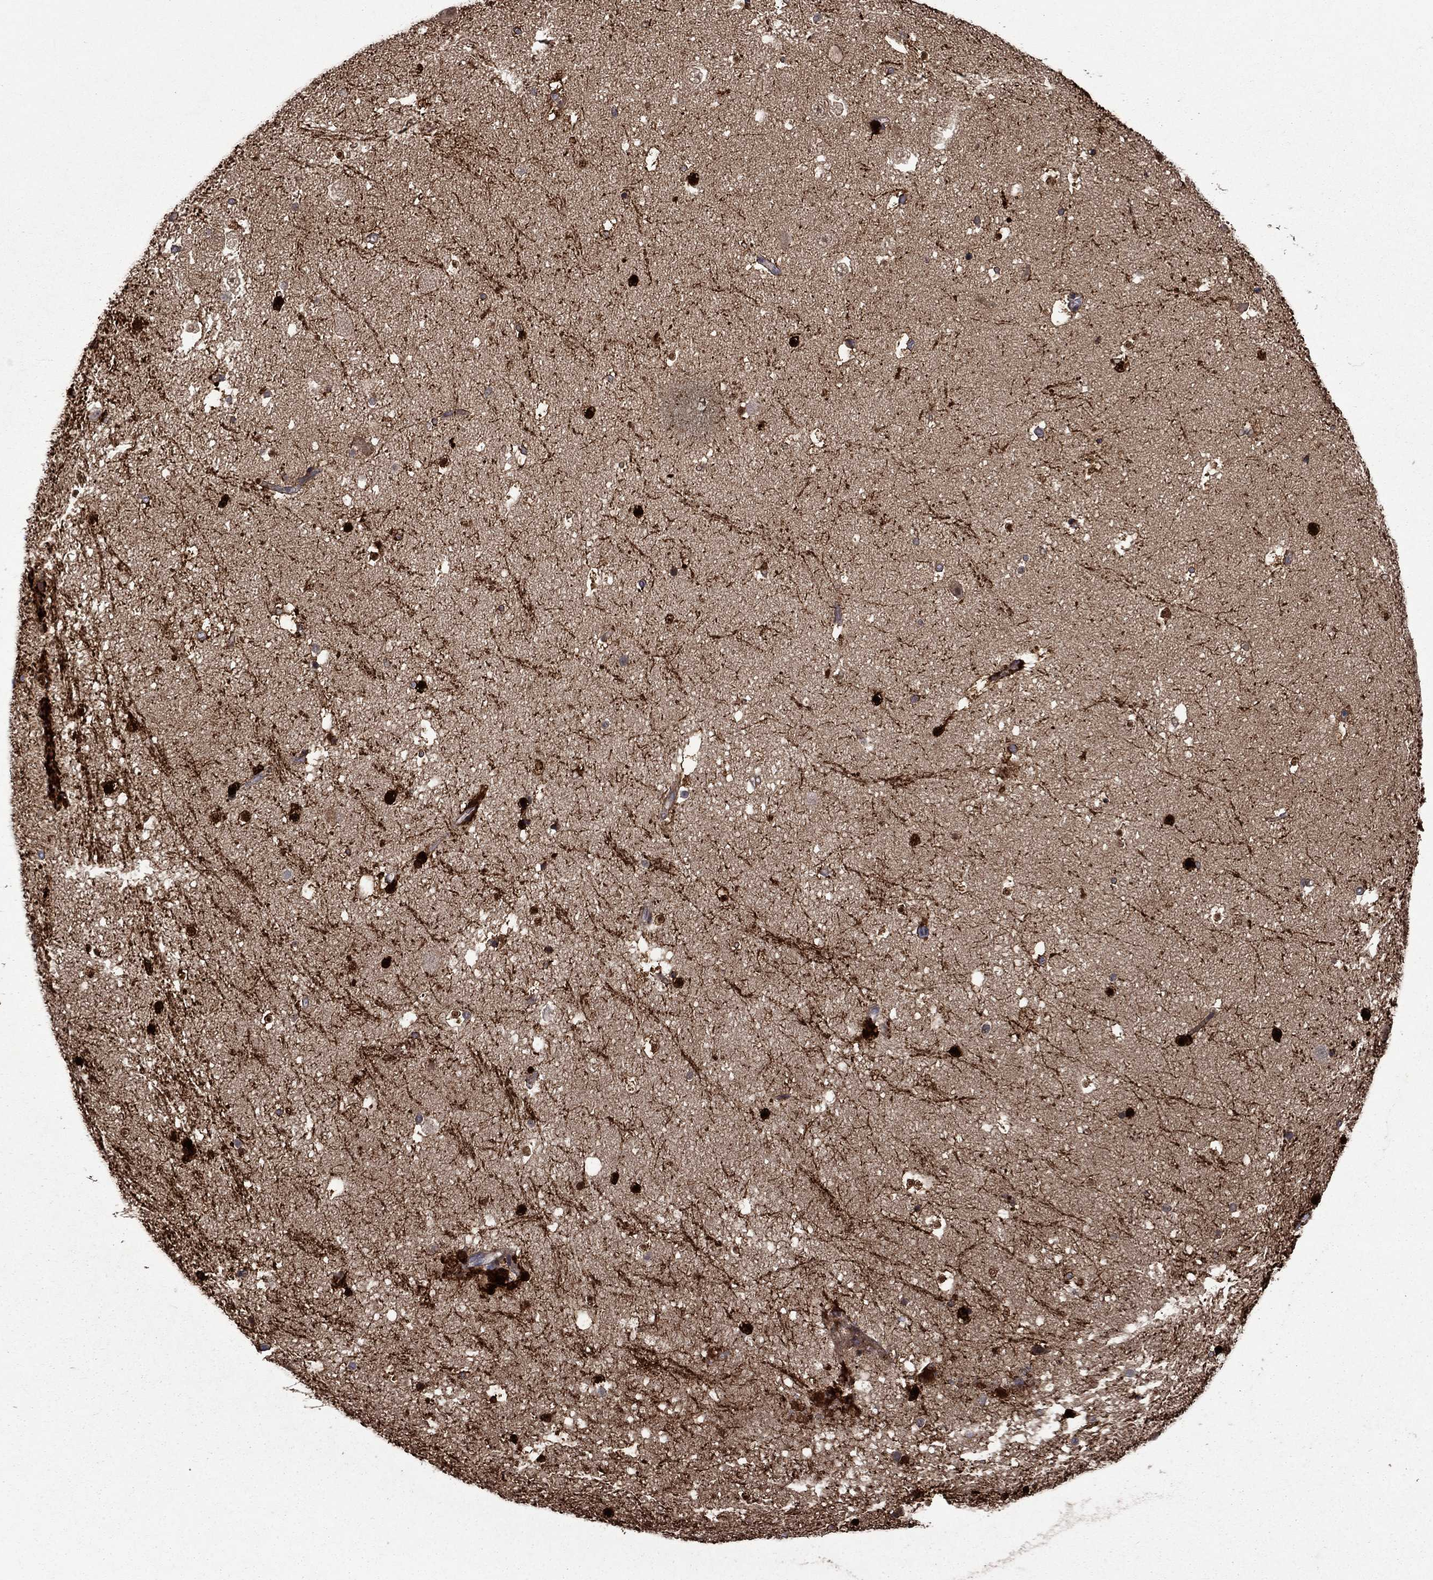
{"staining": {"intensity": "strong", "quantity": "25%-75%", "location": "nuclear"}, "tissue": "hippocampus", "cell_type": "Glial cells", "image_type": "normal", "snomed": [{"axis": "morphology", "description": "Normal tissue, NOS"}, {"axis": "topography", "description": "Hippocampus"}], "caption": "Glial cells exhibit strong nuclear staining in about 25%-75% of cells in unremarkable hippocampus. (DAB IHC with brightfield microscopy, high magnification).", "gene": "CBR1", "patient": {"sex": "male", "age": 51}}